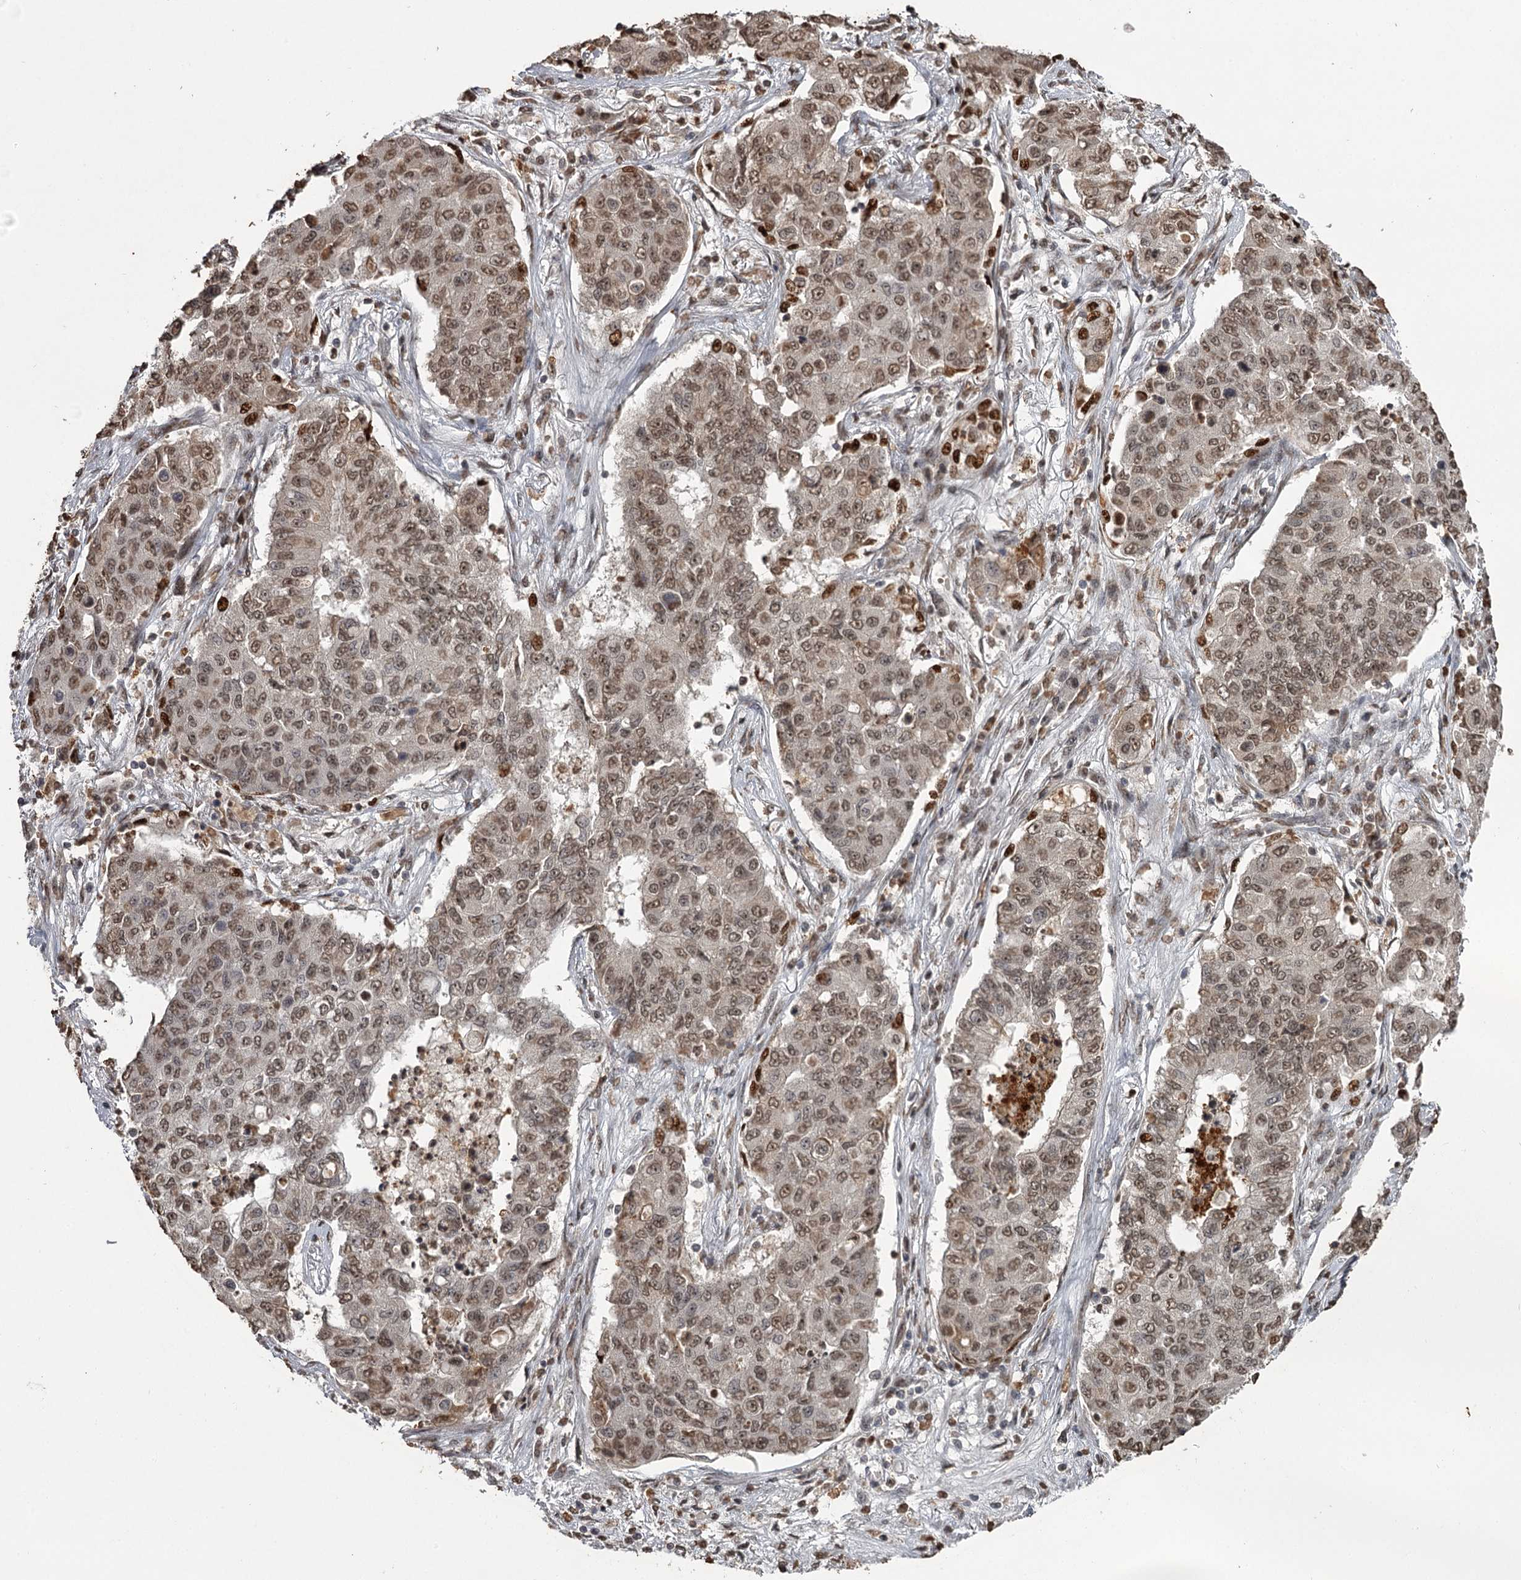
{"staining": {"intensity": "moderate", "quantity": ">75%", "location": "nuclear"}, "tissue": "lung cancer", "cell_type": "Tumor cells", "image_type": "cancer", "snomed": [{"axis": "morphology", "description": "Squamous cell carcinoma, NOS"}, {"axis": "topography", "description": "Lung"}], "caption": "This histopathology image exhibits lung cancer (squamous cell carcinoma) stained with IHC to label a protein in brown. The nuclear of tumor cells show moderate positivity for the protein. Nuclei are counter-stained blue.", "gene": "THYN1", "patient": {"sex": "male", "age": 74}}